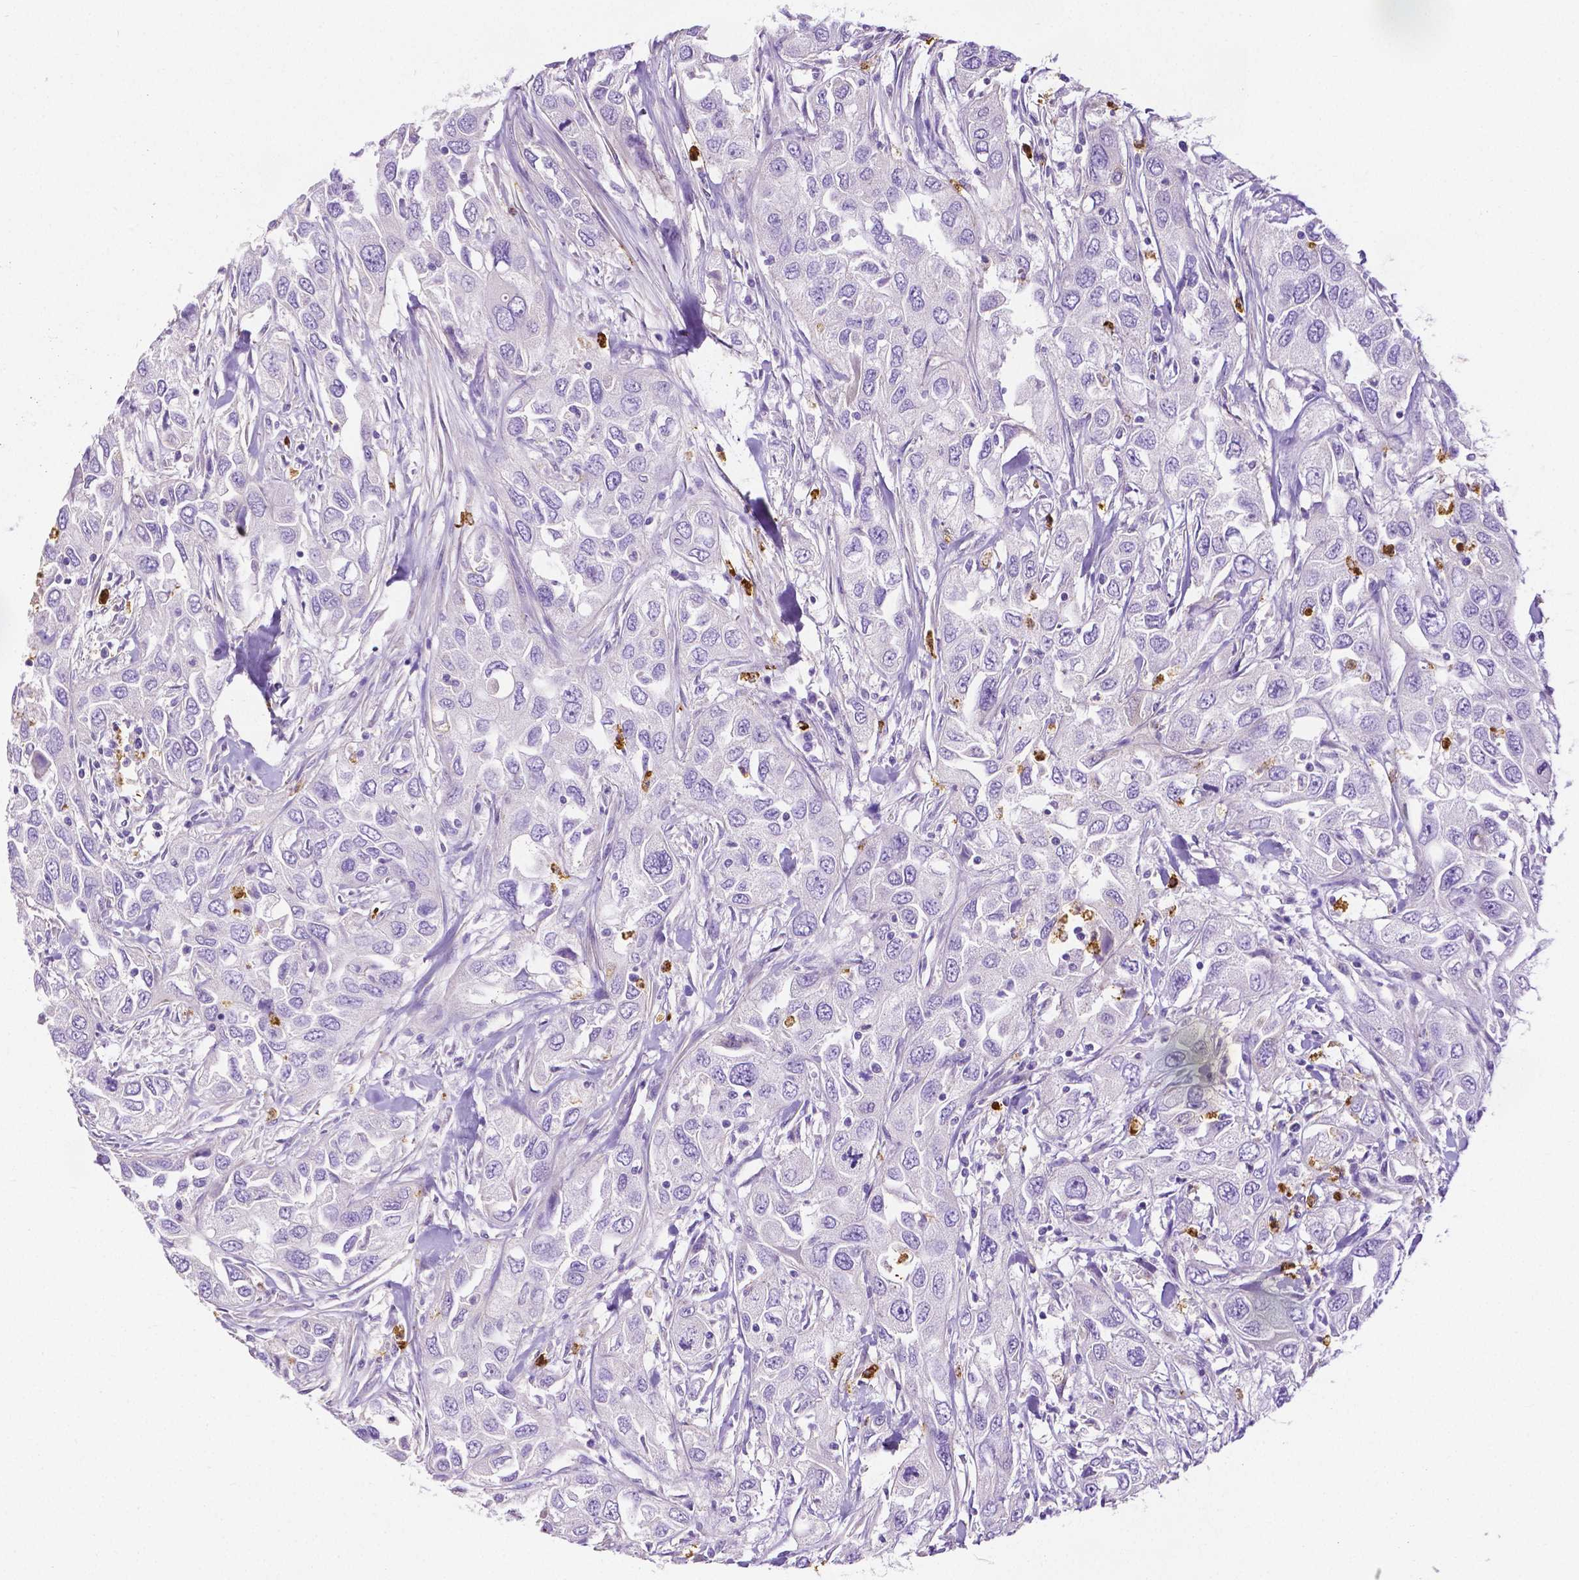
{"staining": {"intensity": "negative", "quantity": "none", "location": "none"}, "tissue": "urothelial cancer", "cell_type": "Tumor cells", "image_type": "cancer", "snomed": [{"axis": "morphology", "description": "Urothelial carcinoma, High grade"}, {"axis": "topography", "description": "Urinary bladder"}], "caption": "DAB (3,3'-diaminobenzidine) immunohistochemical staining of urothelial cancer shows no significant expression in tumor cells. Nuclei are stained in blue.", "gene": "MMP9", "patient": {"sex": "male", "age": 76}}